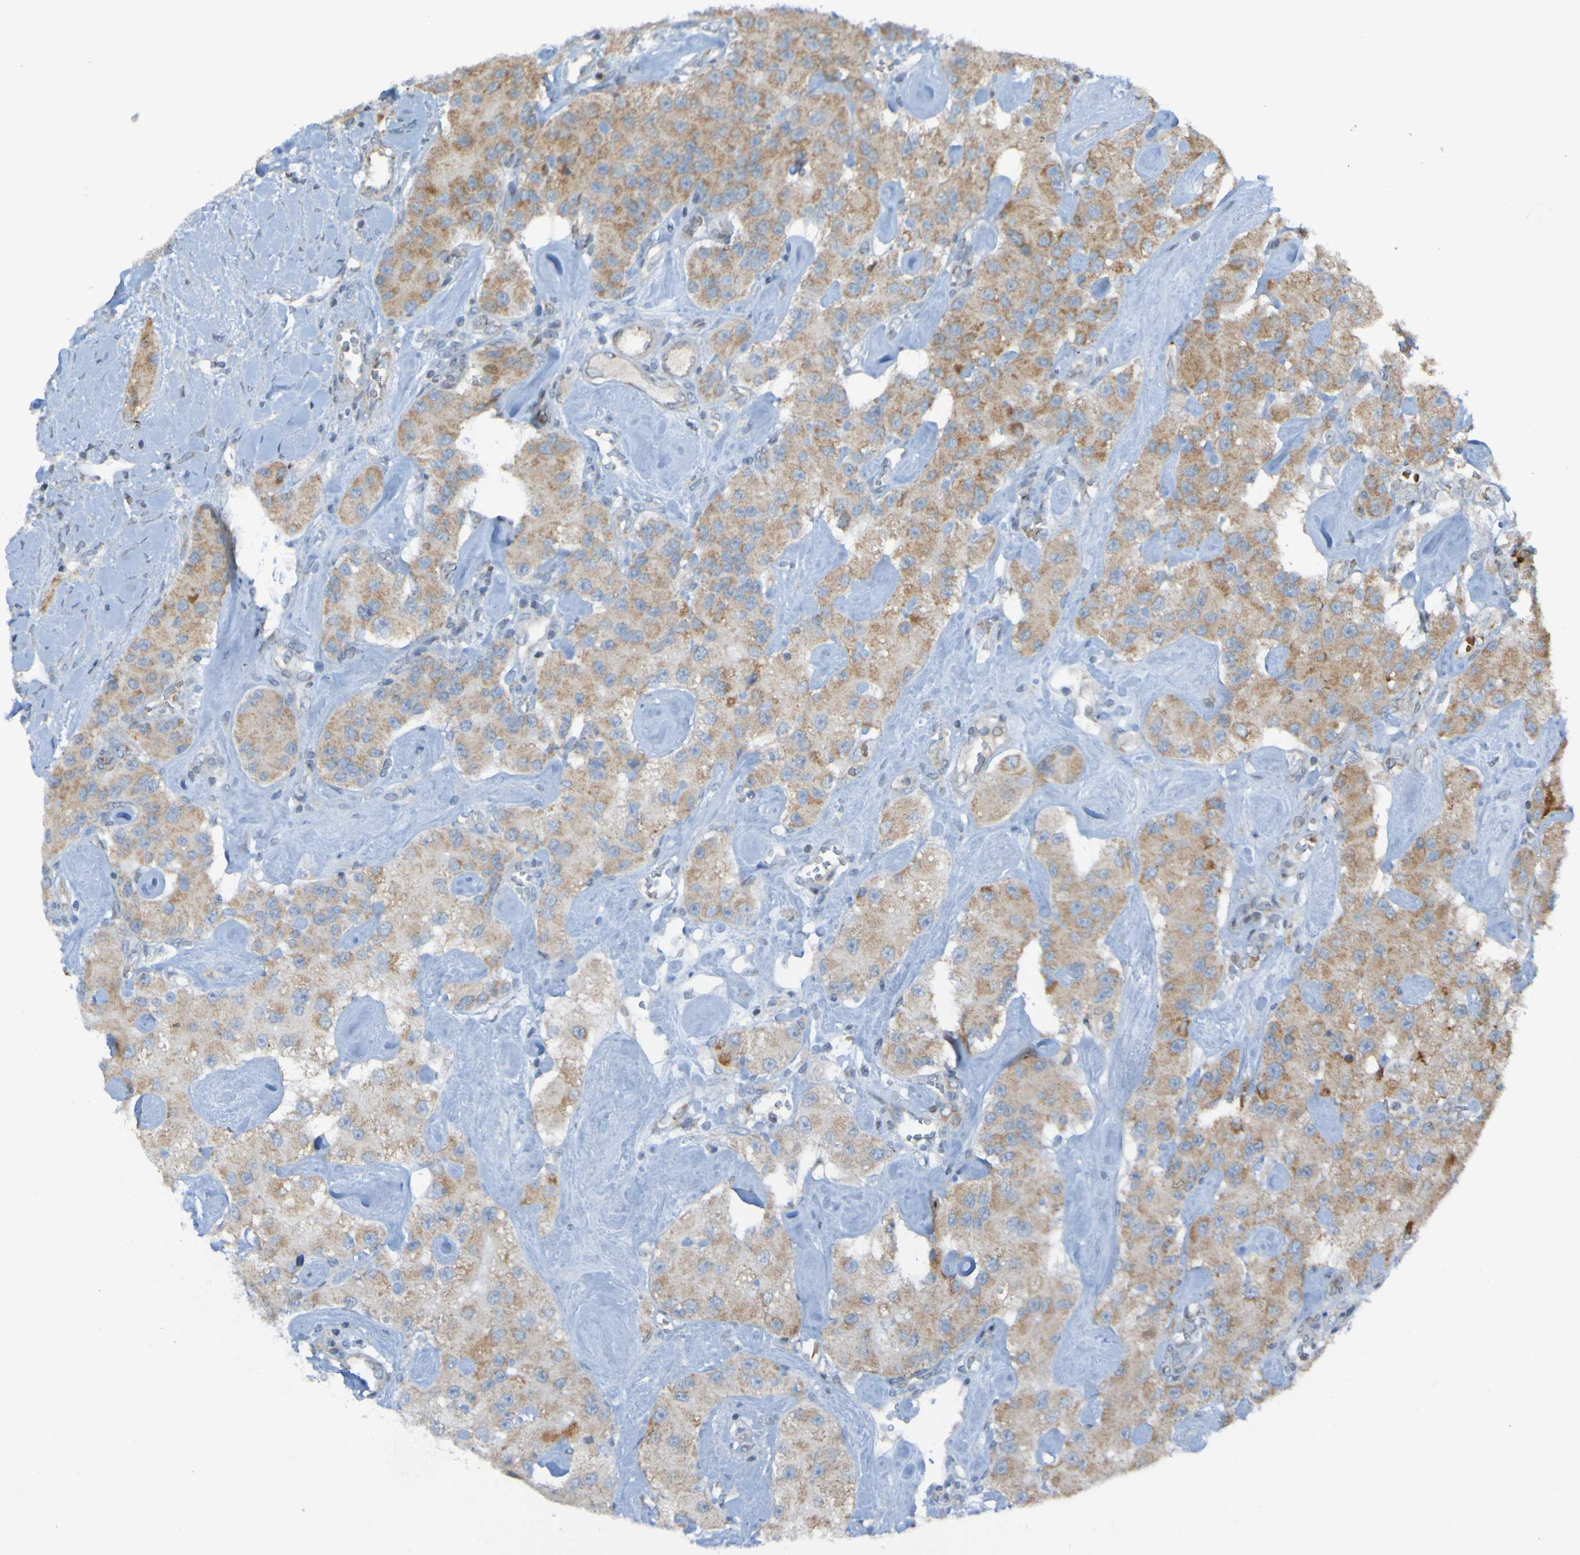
{"staining": {"intensity": "moderate", "quantity": ">75%", "location": "cytoplasmic/membranous"}, "tissue": "carcinoid", "cell_type": "Tumor cells", "image_type": "cancer", "snomed": [{"axis": "morphology", "description": "Carcinoid, malignant, NOS"}, {"axis": "topography", "description": "Pancreas"}], "caption": "The immunohistochemical stain shows moderate cytoplasmic/membranous positivity in tumor cells of malignant carcinoid tissue. (IHC, brightfield microscopy, high magnification).", "gene": "UNG", "patient": {"sex": "male", "age": 41}}